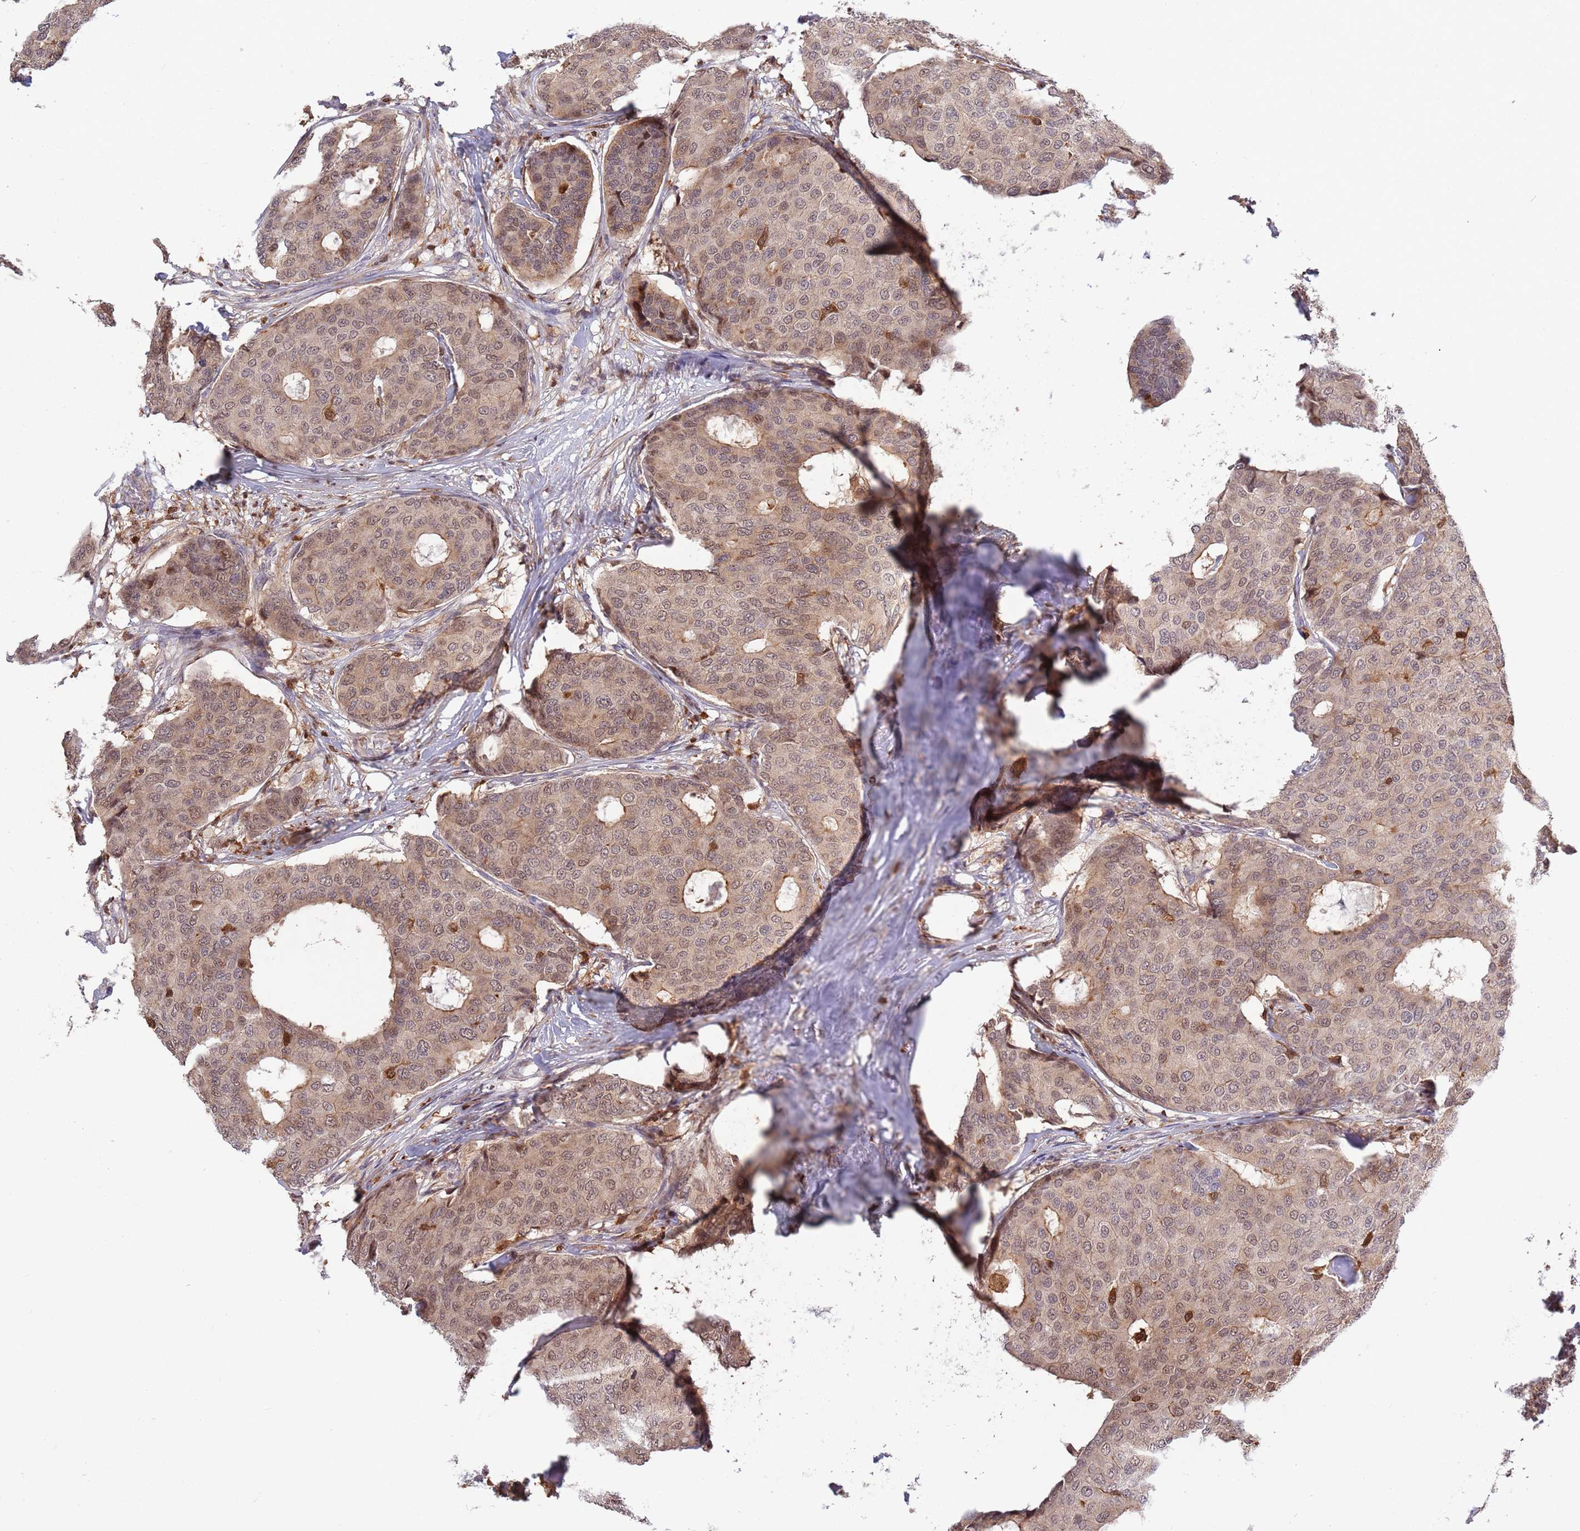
{"staining": {"intensity": "weak", "quantity": ">75%", "location": "cytoplasmic/membranous,nuclear"}, "tissue": "breast cancer", "cell_type": "Tumor cells", "image_type": "cancer", "snomed": [{"axis": "morphology", "description": "Duct carcinoma"}, {"axis": "topography", "description": "Breast"}], "caption": "IHC (DAB (3,3'-diaminobenzidine)) staining of infiltrating ductal carcinoma (breast) reveals weak cytoplasmic/membranous and nuclear protein positivity in about >75% of tumor cells. Using DAB (brown) and hematoxylin (blue) stains, captured at high magnification using brightfield microscopy.", "gene": "CCNJL", "patient": {"sex": "female", "age": 75}}